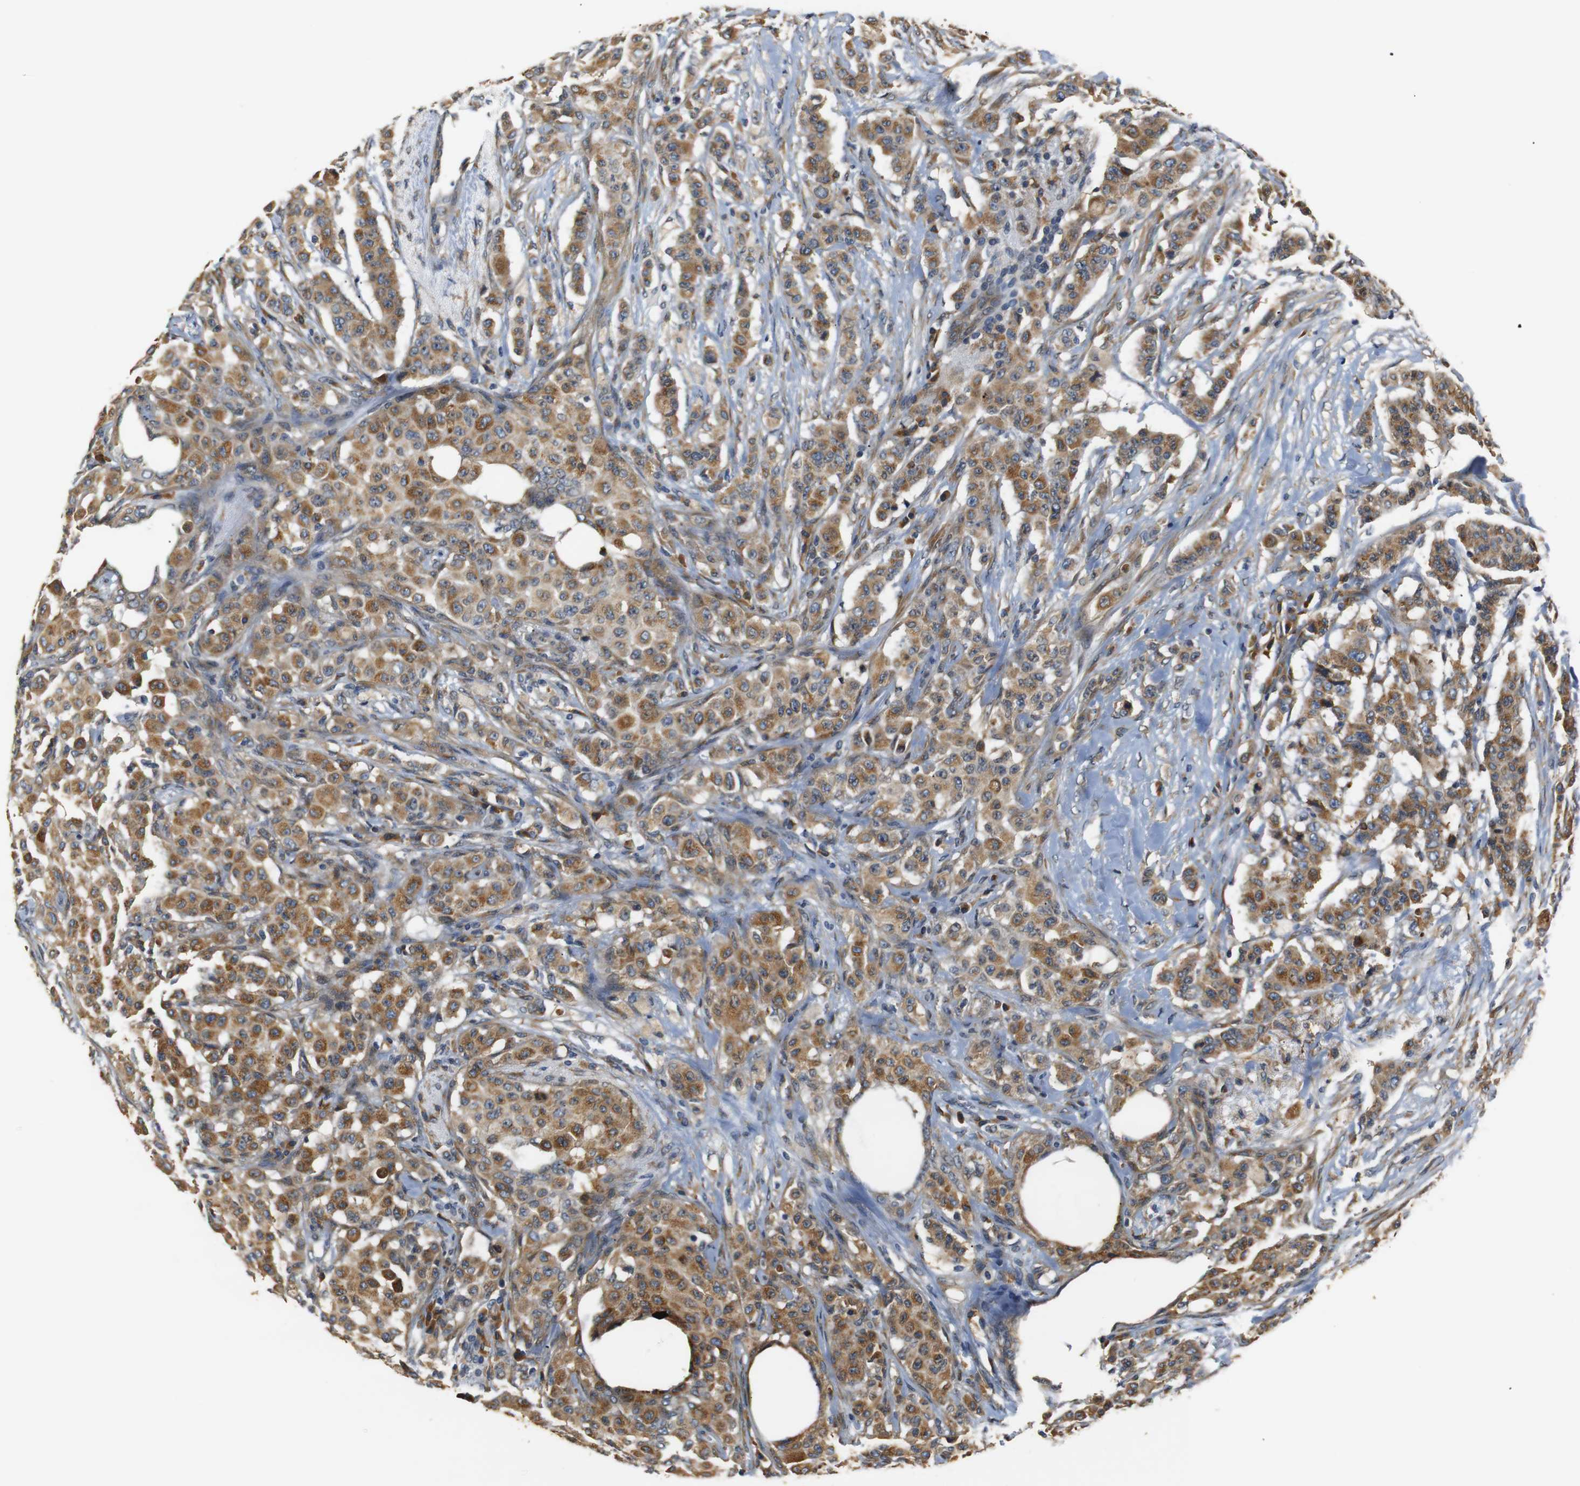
{"staining": {"intensity": "moderate", "quantity": ">75%", "location": "cytoplasmic/membranous"}, "tissue": "breast cancer", "cell_type": "Tumor cells", "image_type": "cancer", "snomed": [{"axis": "morphology", "description": "Duct carcinoma"}, {"axis": "topography", "description": "Breast"}], "caption": "Breast cancer (infiltrating ductal carcinoma) stained with a protein marker shows moderate staining in tumor cells.", "gene": "TMED2", "patient": {"sex": "female", "age": 40}}